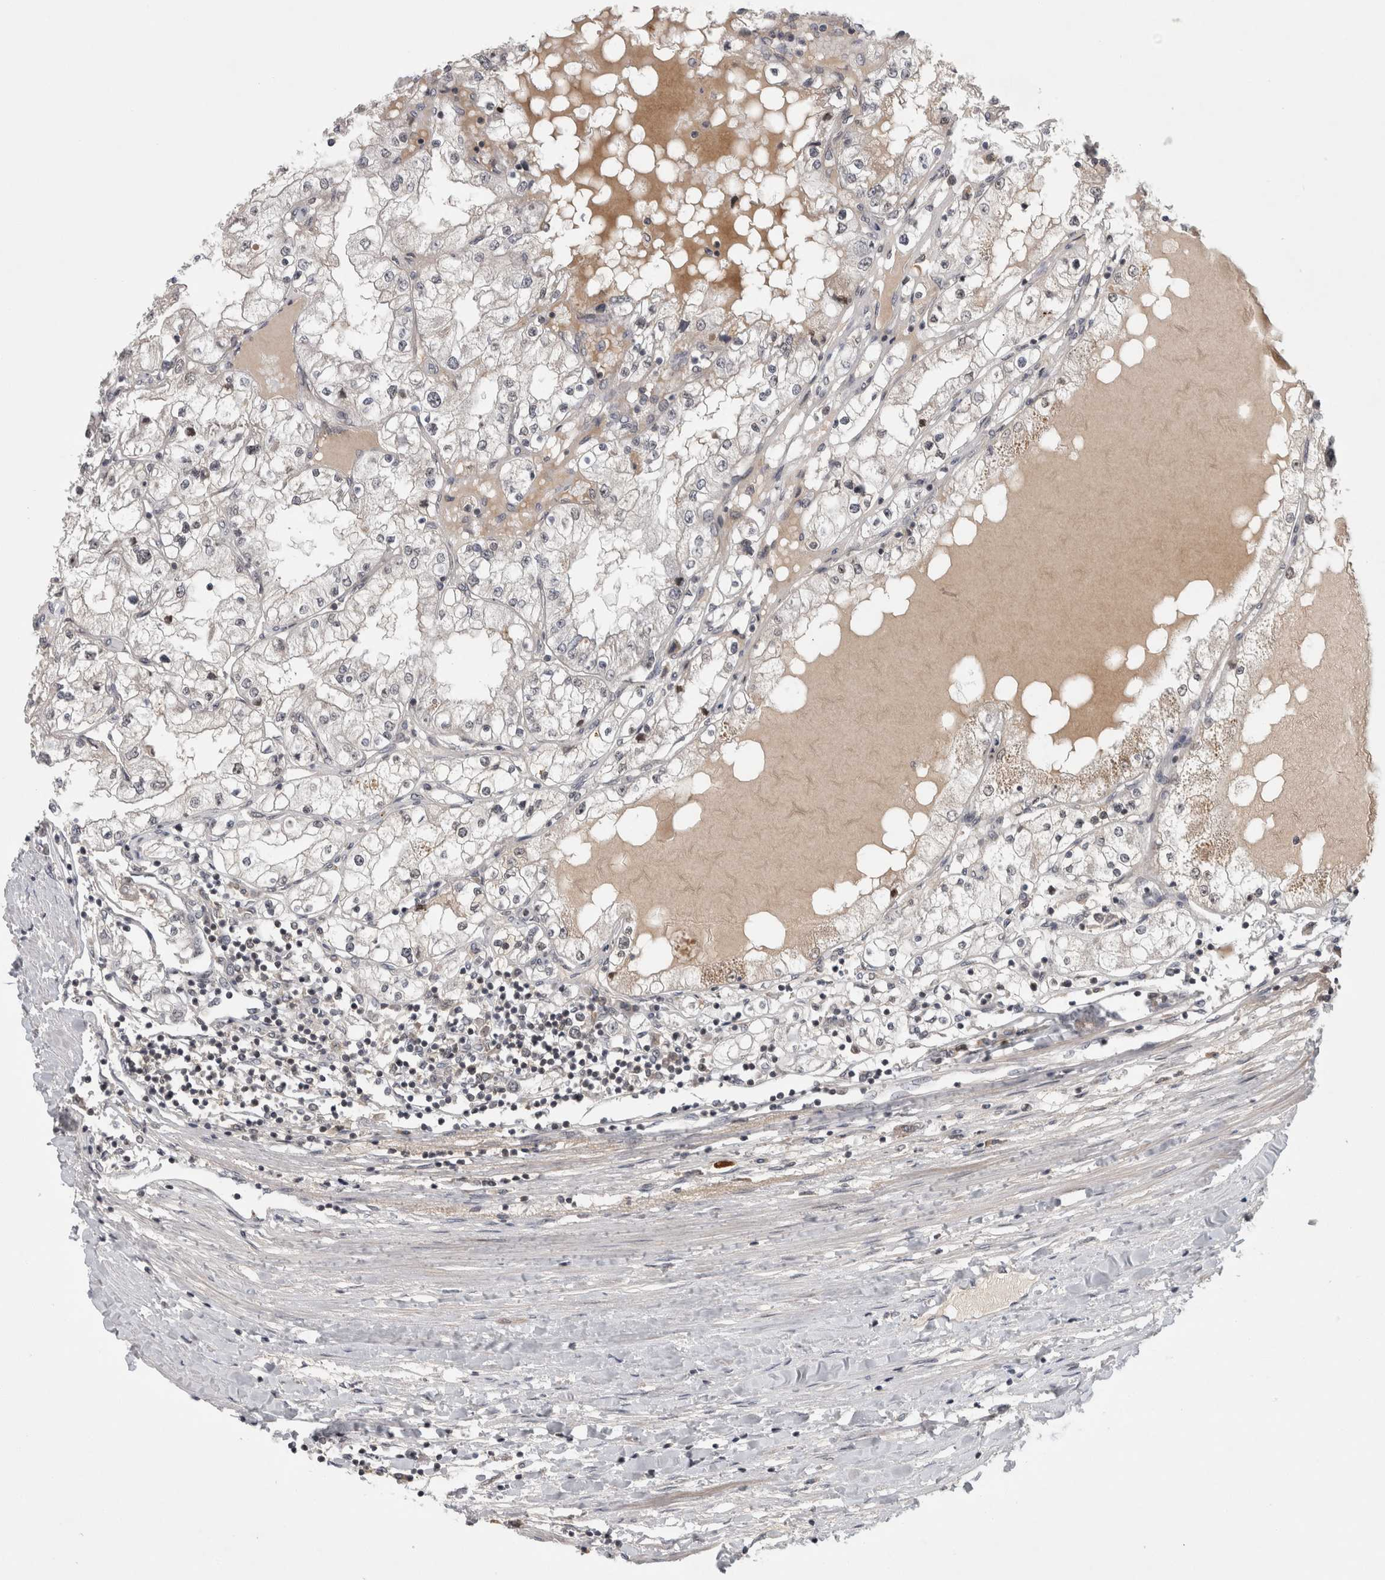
{"staining": {"intensity": "negative", "quantity": "none", "location": "none"}, "tissue": "renal cancer", "cell_type": "Tumor cells", "image_type": "cancer", "snomed": [{"axis": "morphology", "description": "Adenocarcinoma, NOS"}, {"axis": "topography", "description": "Kidney"}], "caption": "DAB (3,3'-diaminobenzidine) immunohistochemical staining of human adenocarcinoma (renal) shows no significant staining in tumor cells. (Brightfield microscopy of DAB (3,3'-diaminobenzidine) IHC at high magnification).", "gene": "RBM28", "patient": {"sex": "male", "age": 68}}